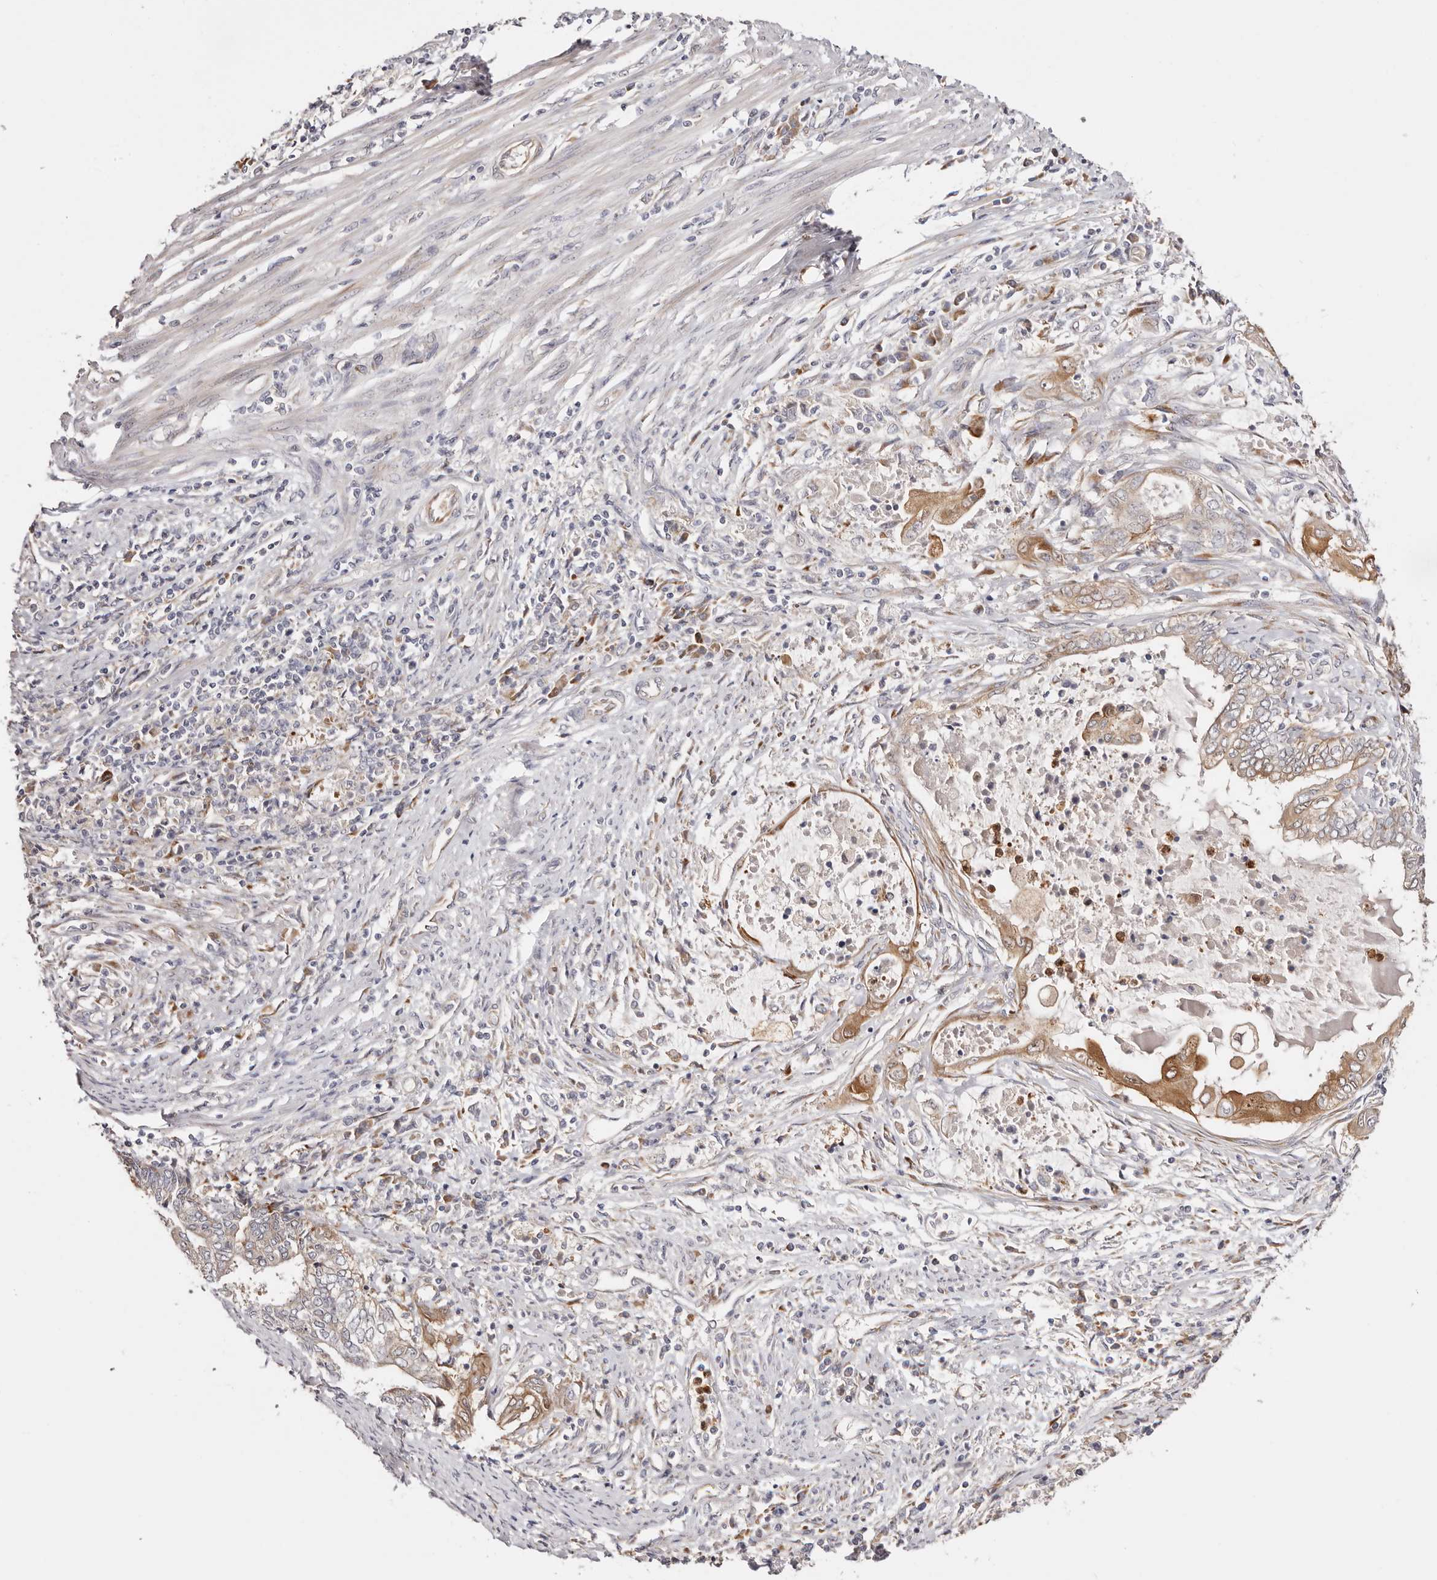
{"staining": {"intensity": "moderate", "quantity": "25%-75%", "location": "cytoplasmic/membranous"}, "tissue": "endometrial cancer", "cell_type": "Tumor cells", "image_type": "cancer", "snomed": [{"axis": "morphology", "description": "Adenocarcinoma, NOS"}, {"axis": "topography", "description": "Uterus"}, {"axis": "topography", "description": "Endometrium"}], "caption": "Brown immunohistochemical staining in human endometrial adenocarcinoma demonstrates moderate cytoplasmic/membranous staining in about 25%-75% of tumor cells.", "gene": "BCL2L15", "patient": {"sex": "female", "age": 70}}